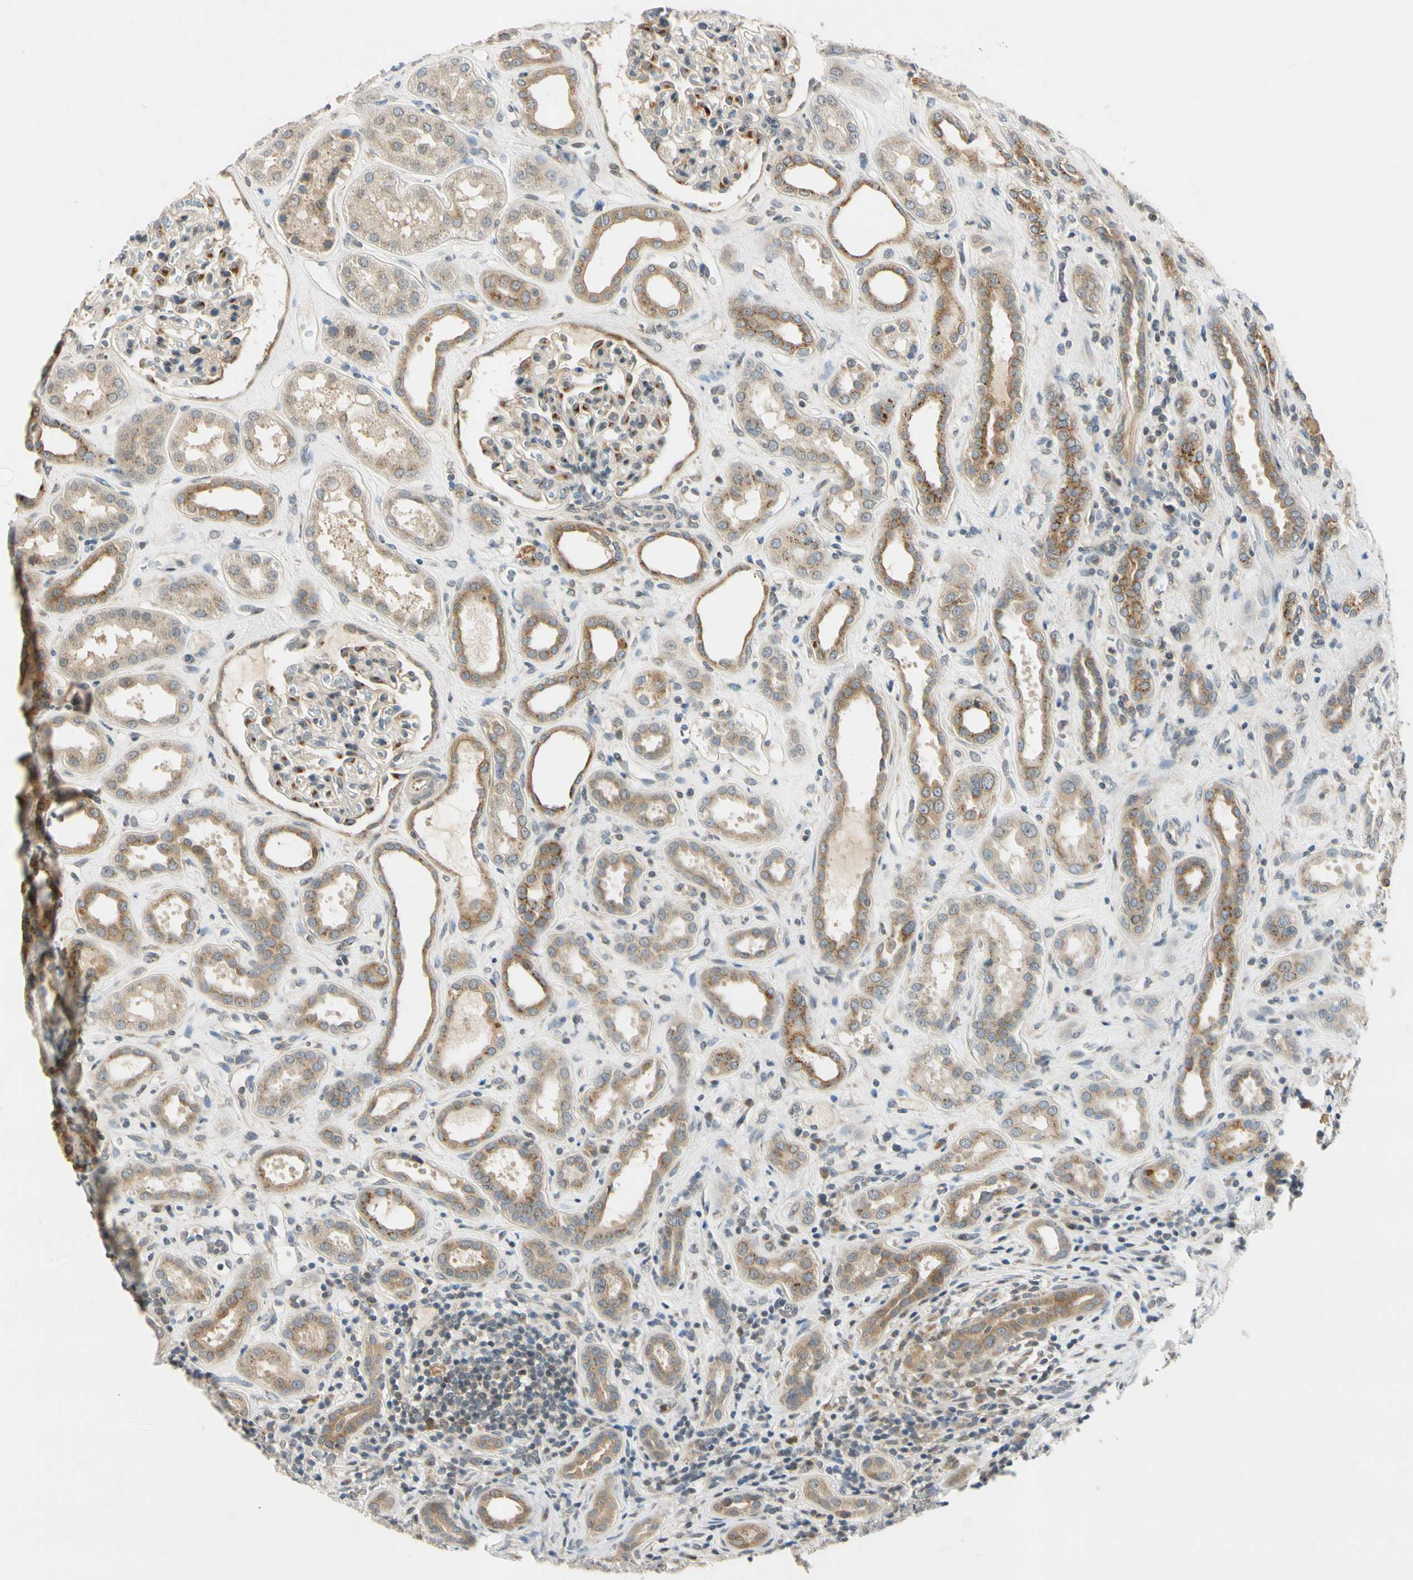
{"staining": {"intensity": "negative", "quantity": "none", "location": "none"}, "tissue": "kidney", "cell_type": "Cells in glomeruli", "image_type": "normal", "snomed": [{"axis": "morphology", "description": "Normal tissue, NOS"}, {"axis": "topography", "description": "Kidney"}], "caption": "DAB (3,3'-diaminobenzidine) immunohistochemical staining of benign human kidney demonstrates no significant positivity in cells in glomeruli.", "gene": "RPS6KB2", "patient": {"sex": "male", "age": 59}}